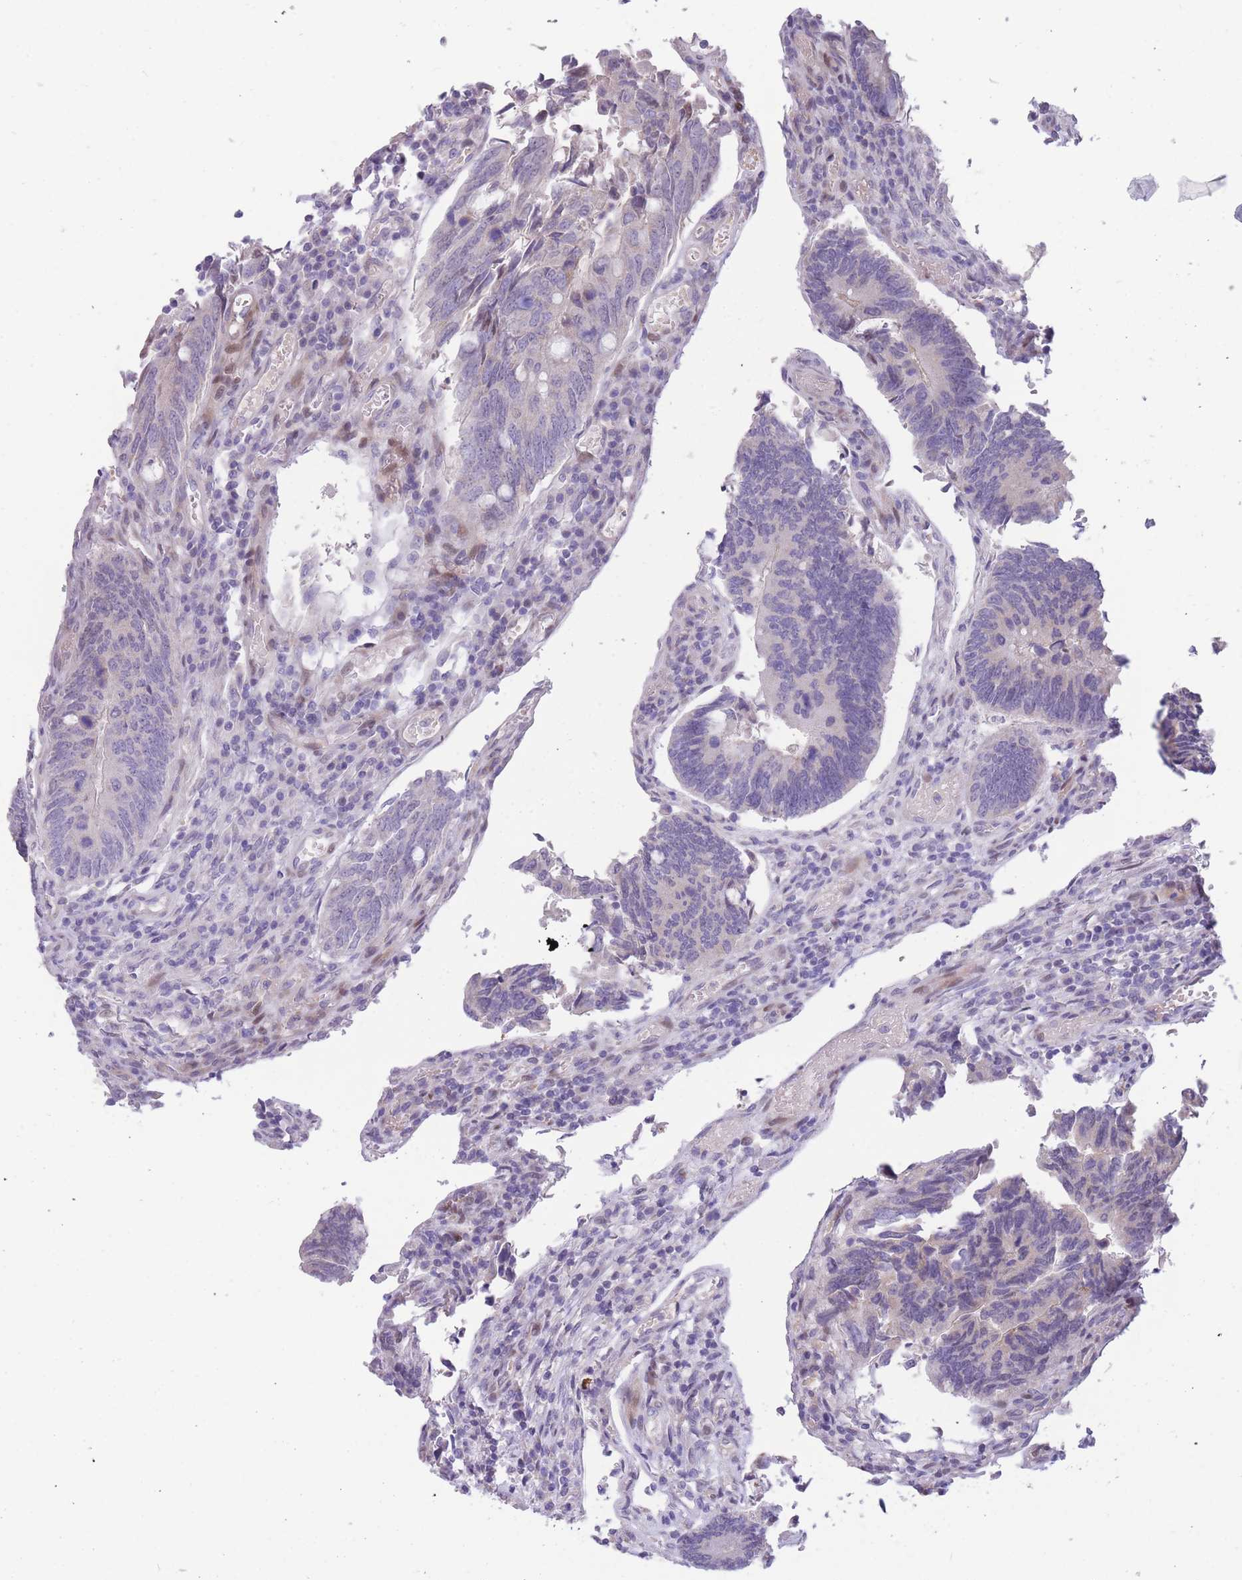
{"staining": {"intensity": "negative", "quantity": "none", "location": "none"}, "tissue": "colorectal cancer", "cell_type": "Tumor cells", "image_type": "cancer", "snomed": [{"axis": "morphology", "description": "Adenocarcinoma, NOS"}, {"axis": "topography", "description": "Colon"}], "caption": "Immunohistochemical staining of adenocarcinoma (colorectal) displays no significant staining in tumor cells.", "gene": "SHCBP1", "patient": {"sex": "male", "age": 87}}